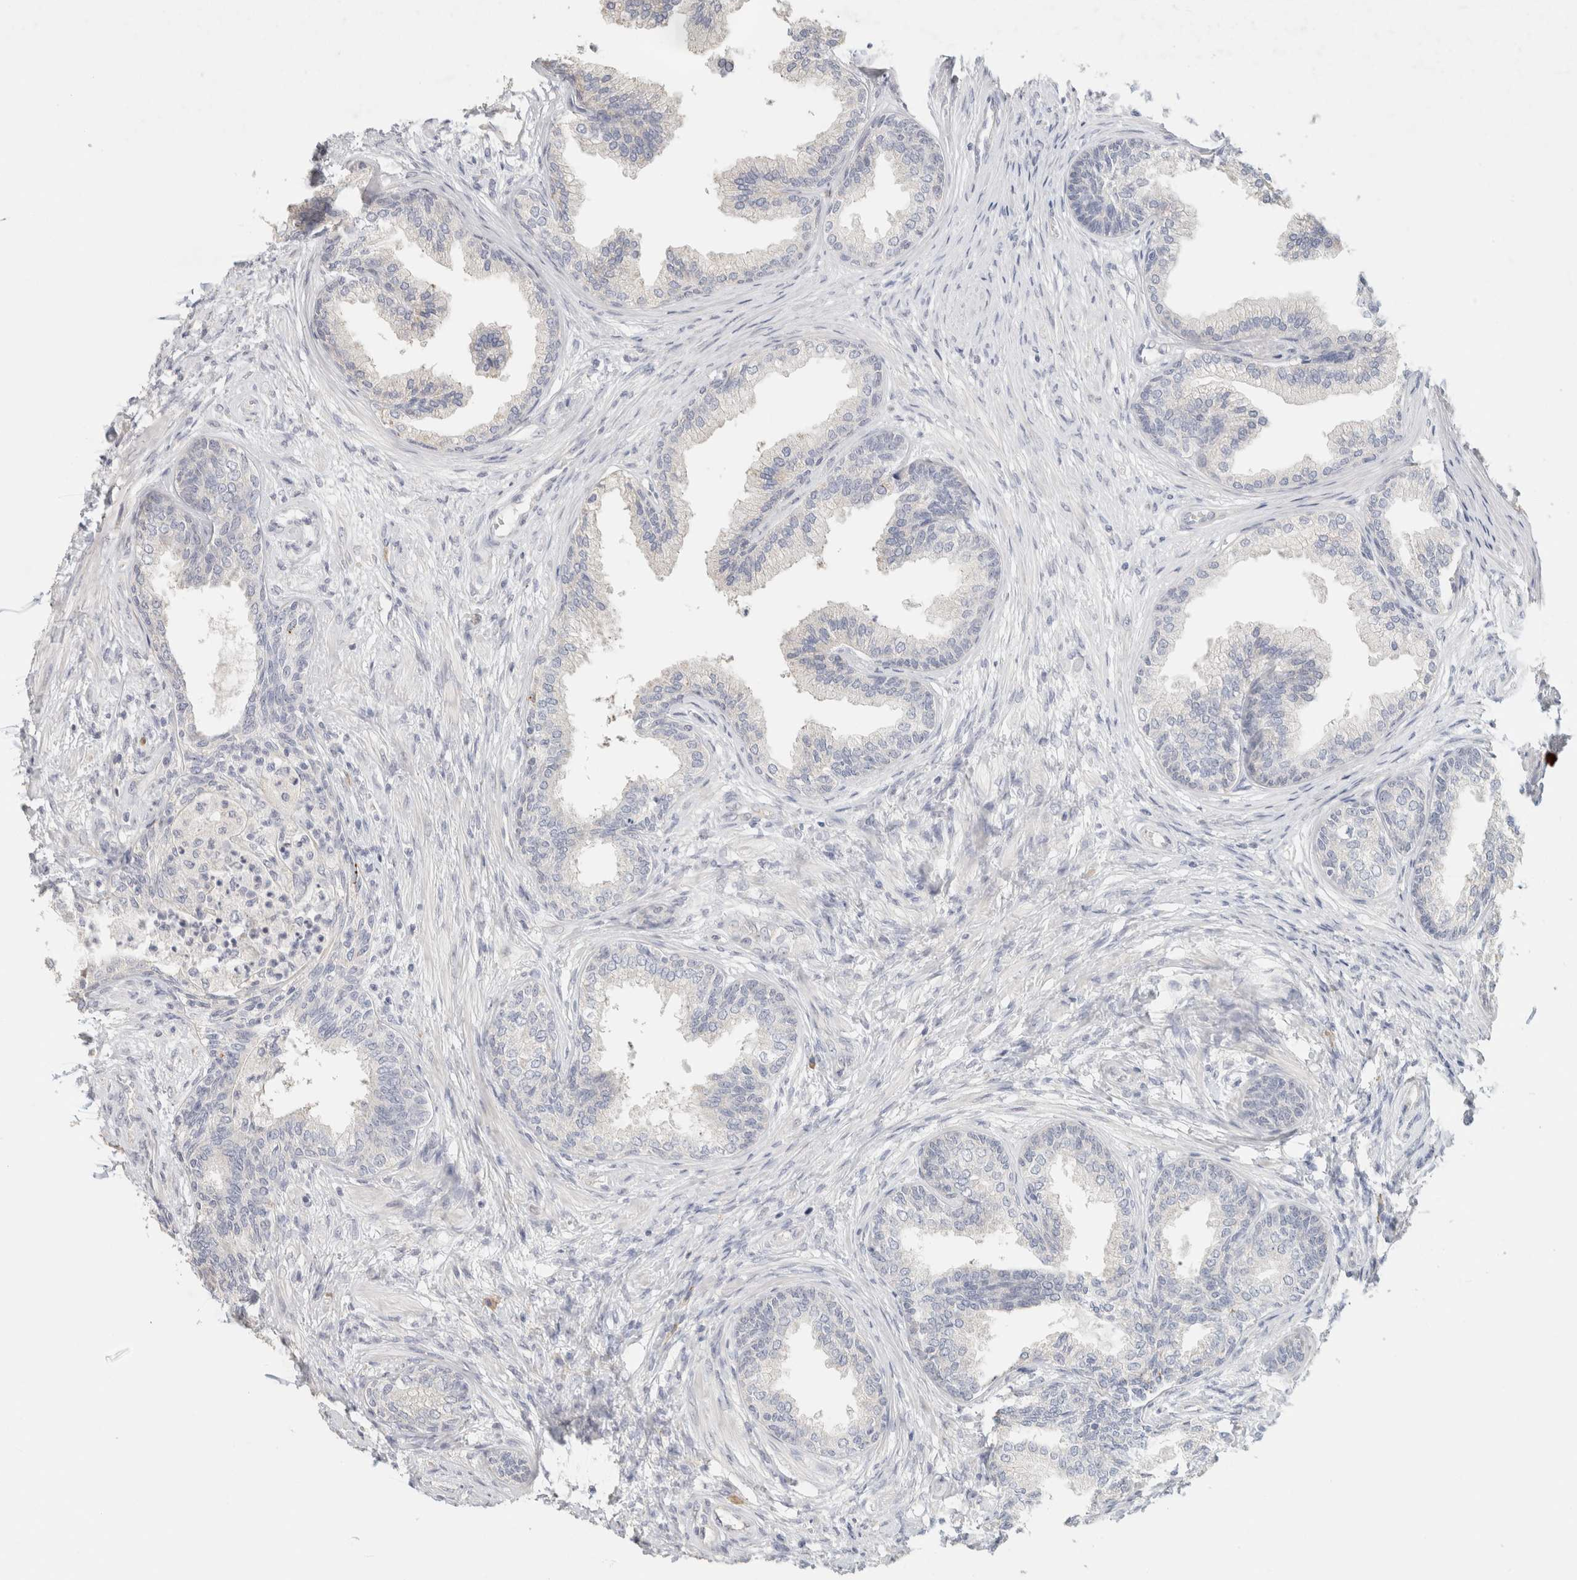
{"staining": {"intensity": "negative", "quantity": "none", "location": "none"}, "tissue": "prostate", "cell_type": "Glandular cells", "image_type": "normal", "snomed": [{"axis": "morphology", "description": "Normal tissue, NOS"}, {"axis": "topography", "description": "Prostate"}], "caption": "This is an immunohistochemistry (IHC) histopathology image of benign human prostate. There is no positivity in glandular cells.", "gene": "NEFM", "patient": {"sex": "male", "age": 76}}